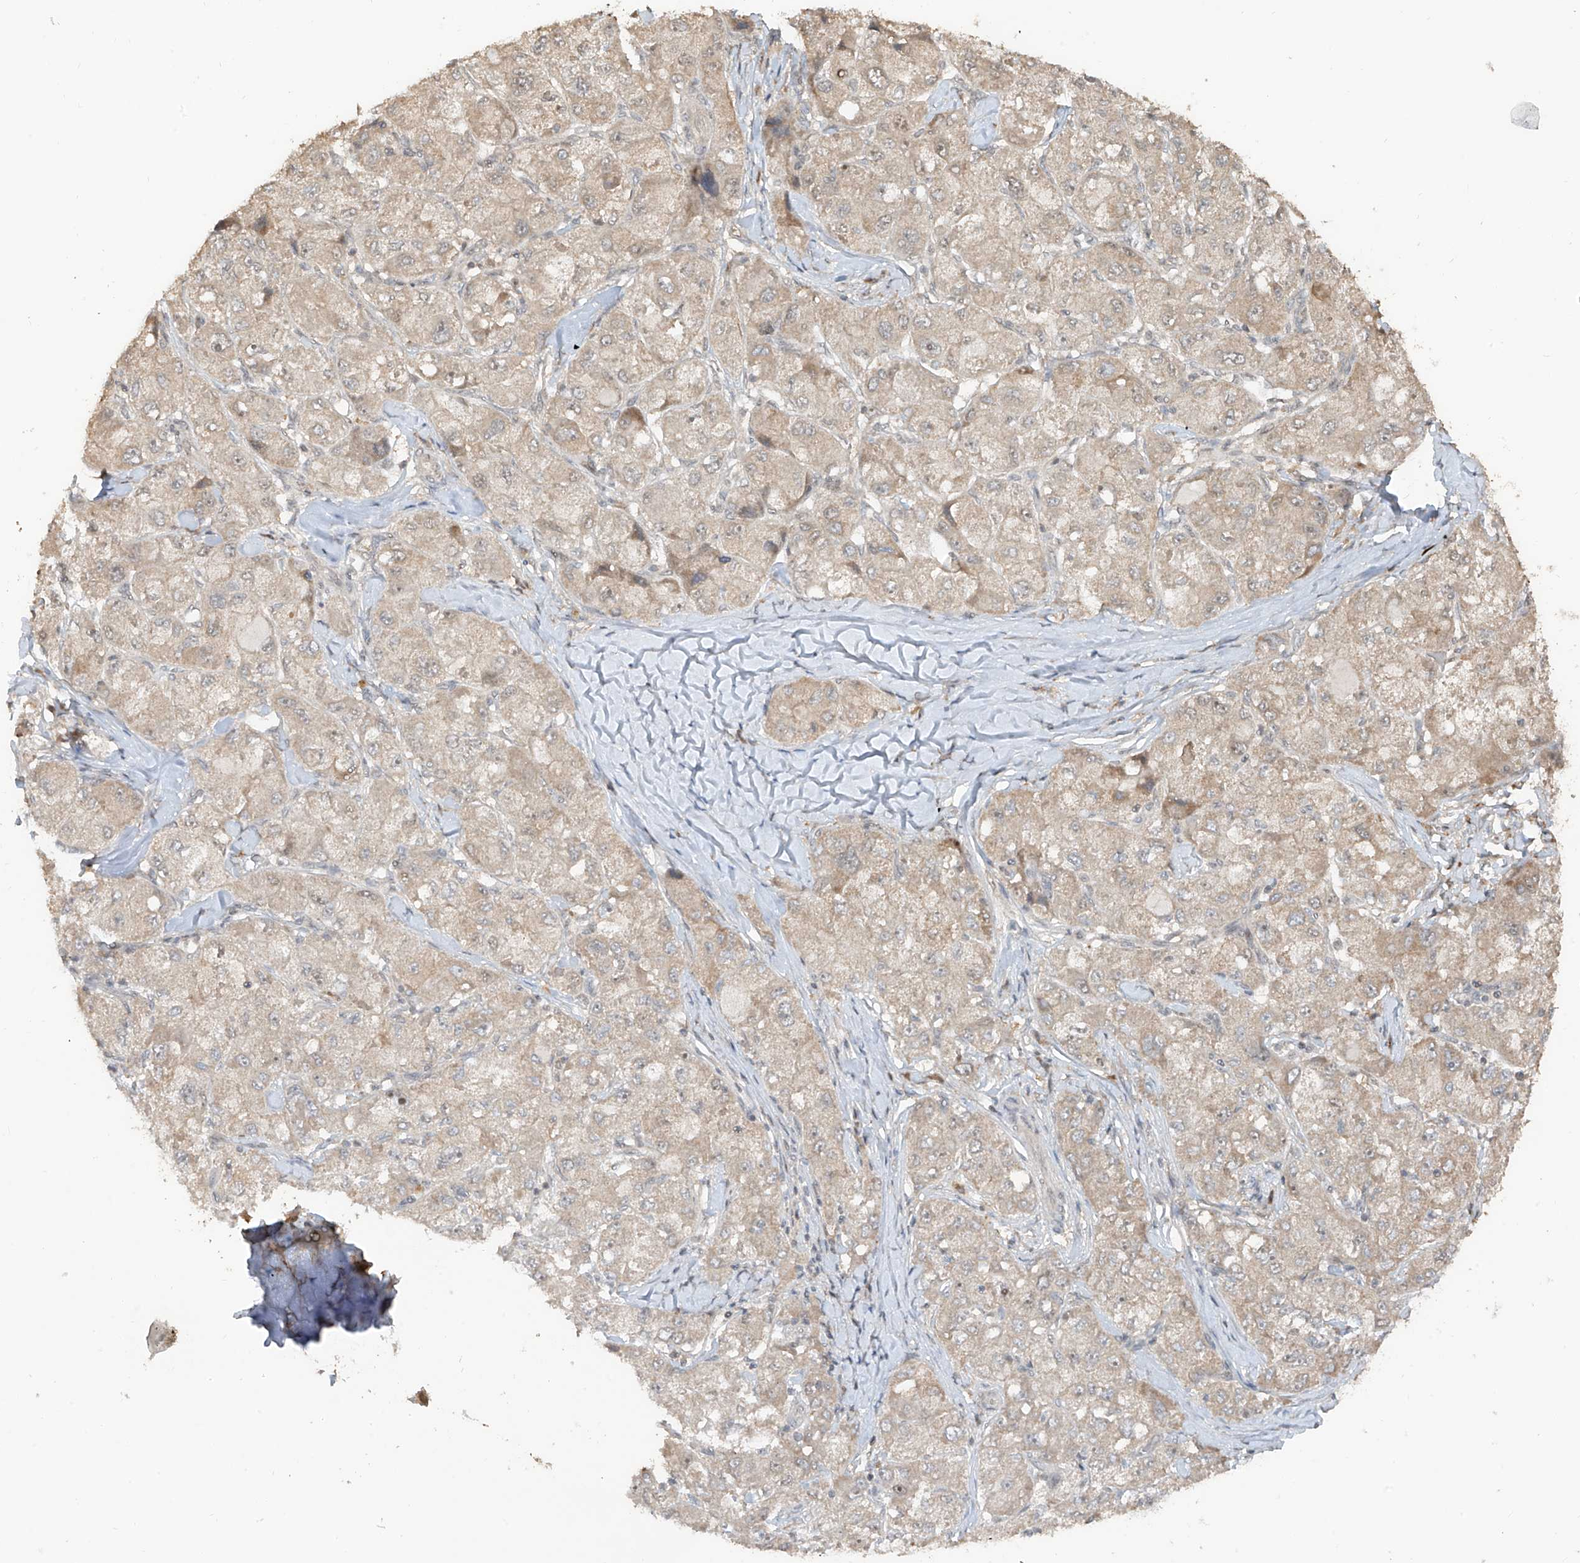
{"staining": {"intensity": "weak", "quantity": "<25%", "location": "cytoplasmic/membranous"}, "tissue": "liver cancer", "cell_type": "Tumor cells", "image_type": "cancer", "snomed": [{"axis": "morphology", "description": "Carcinoma, Hepatocellular, NOS"}, {"axis": "topography", "description": "Liver"}], "caption": "High magnification brightfield microscopy of liver cancer (hepatocellular carcinoma) stained with DAB (3,3'-diaminobenzidine) (brown) and counterstained with hematoxylin (blue): tumor cells show no significant positivity.", "gene": "COLGALT2", "patient": {"sex": "male", "age": 80}}